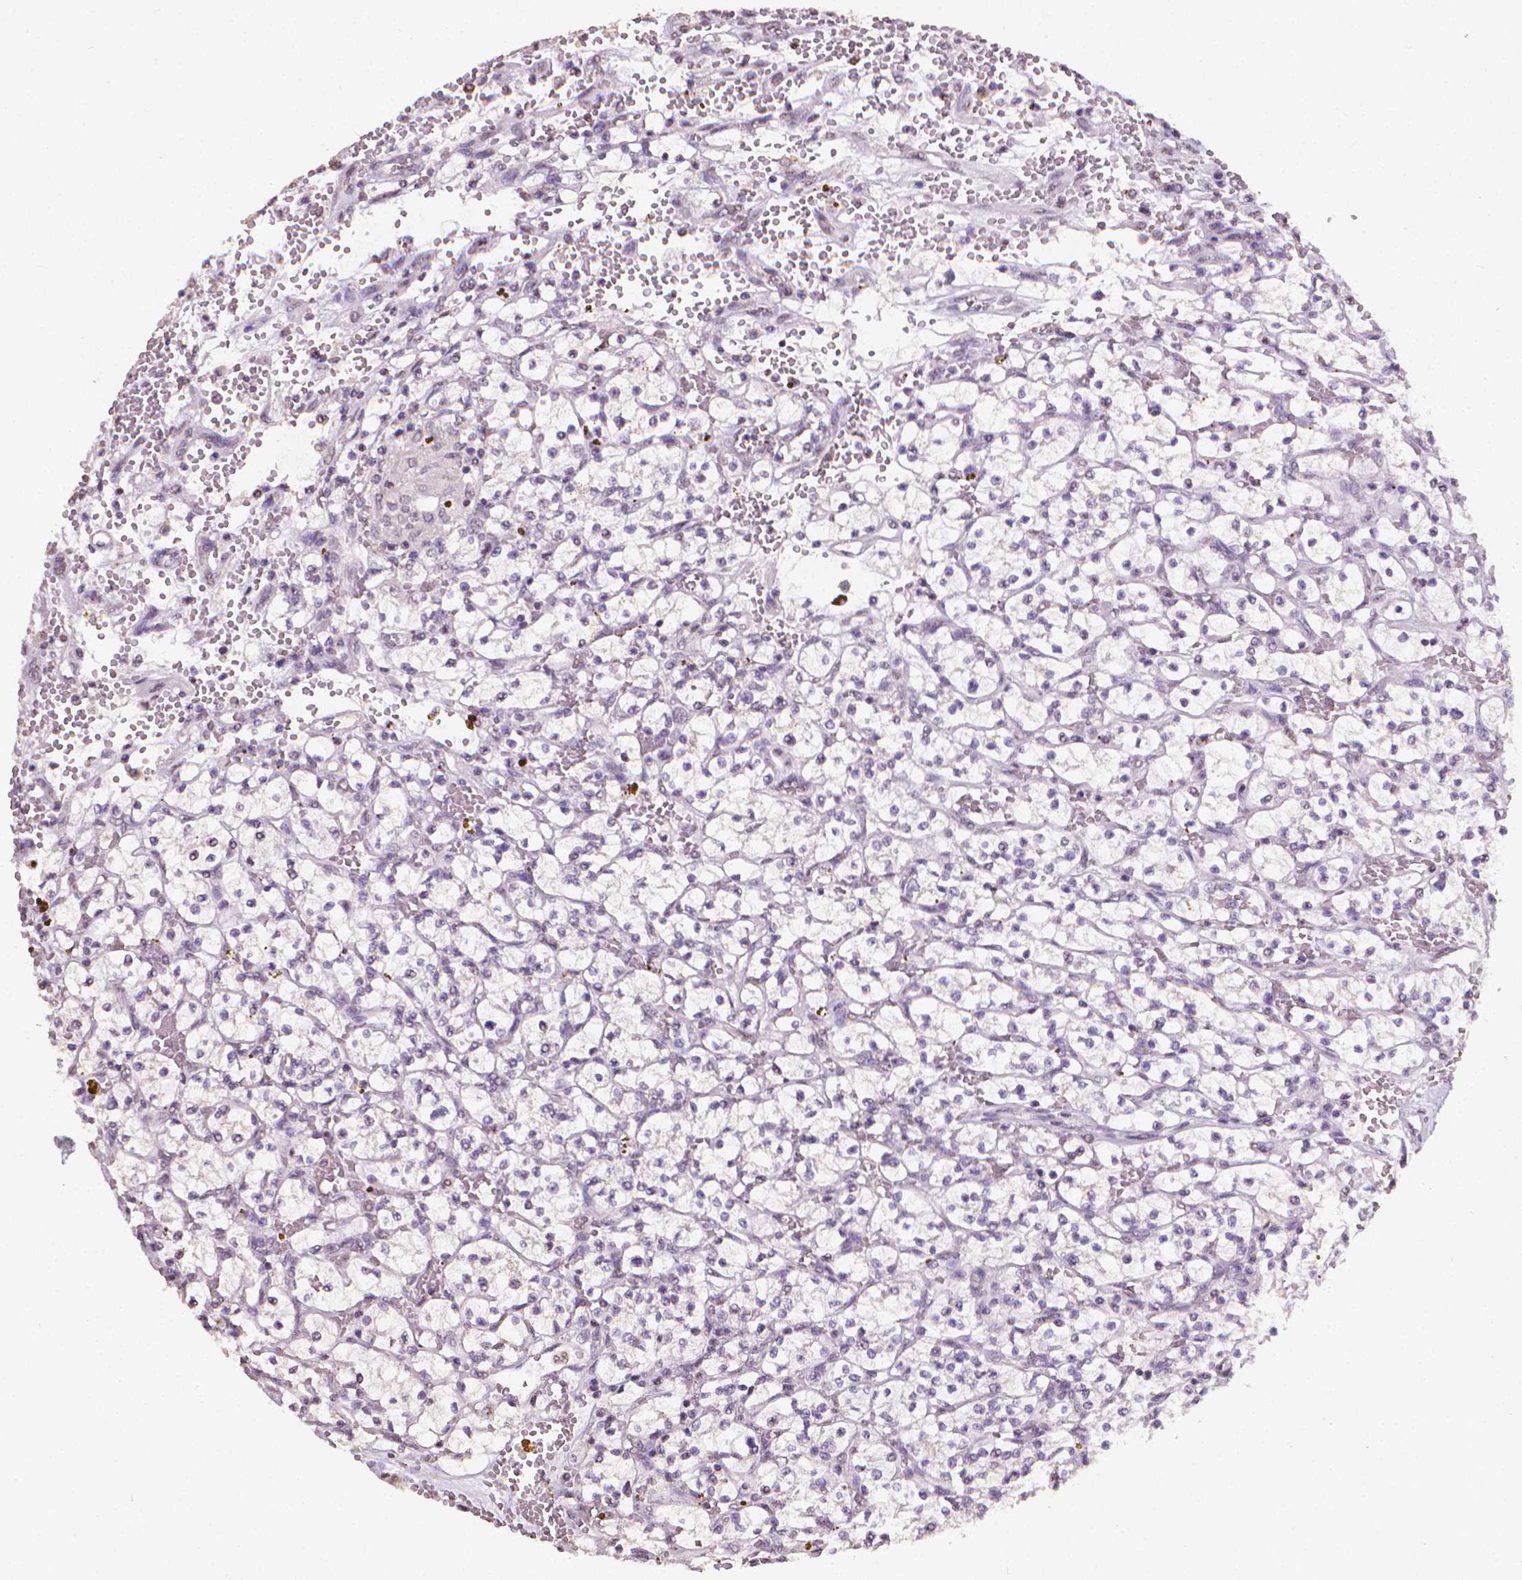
{"staining": {"intensity": "negative", "quantity": "none", "location": "none"}, "tissue": "renal cancer", "cell_type": "Tumor cells", "image_type": "cancer", "snomed": [{"axis": "morphology", "description": "Adenocarcinoma, NOS"}, {"axis": "topography", "description": "Kidney"}], "caption": "Immunohistochemical staining of human adenocarcinoma (renal) demonstrates no significant positivity in tumor cells.", "gene": "DCN", "patient": {"sex": "female", "age": 64}}